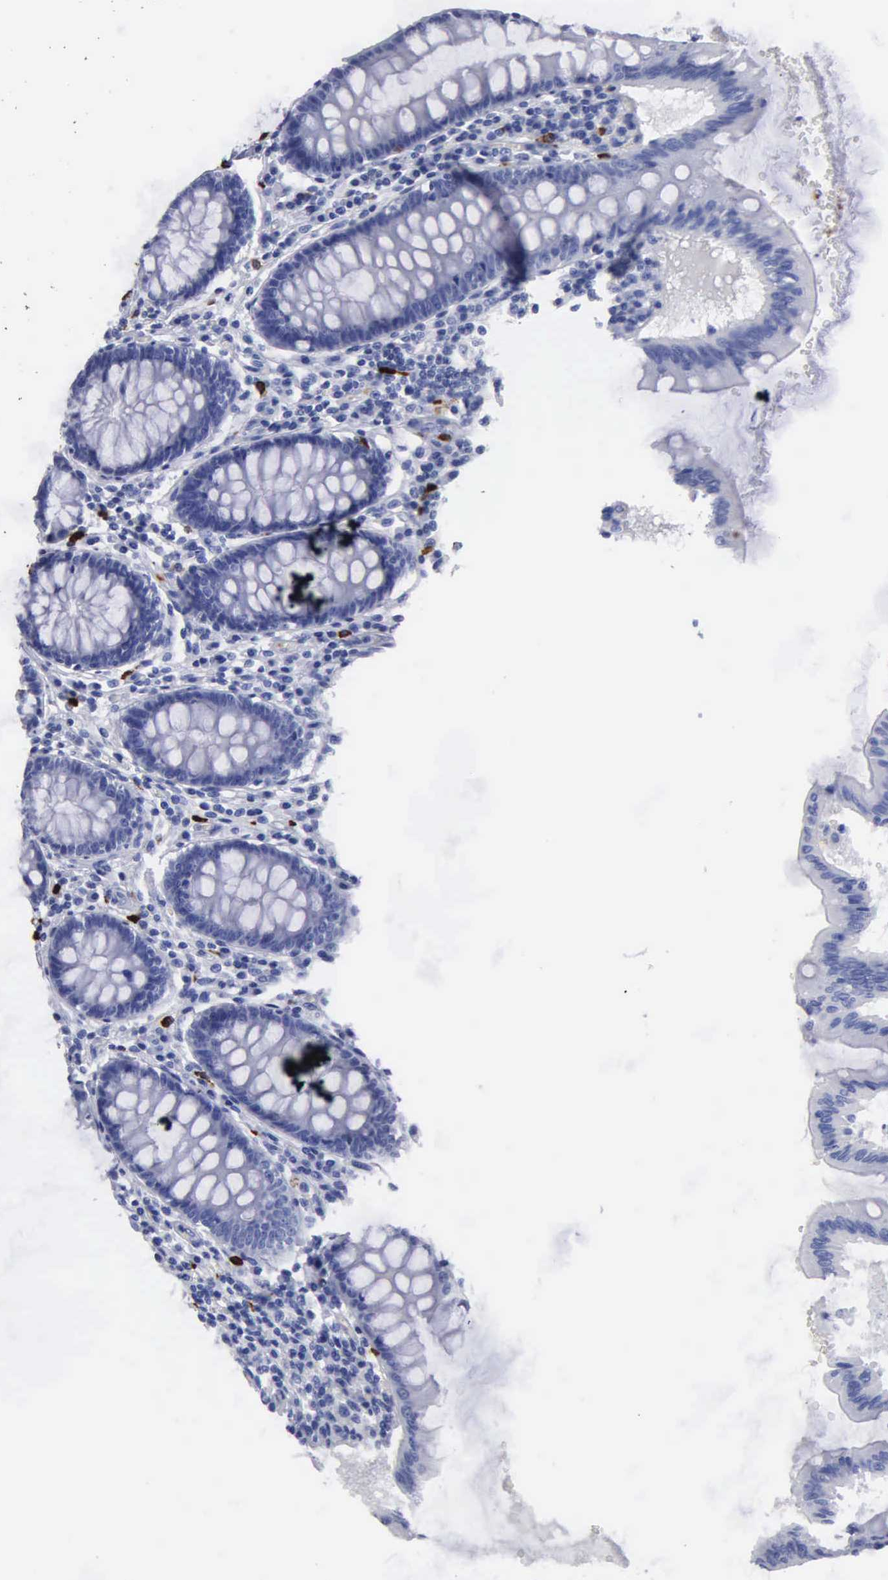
{"staining": {"intensity": "negative", "quantity": "none", "location": "none"}, "tissue": "colon", "cell_type": "Endothelial cells", "image_type": "normal", "snomed": [{"axis": "morphology", "description": "Normal tissue, NOS"}, {"axis": "topography", "description": "Colon"}], "caption": "Image shows no significant protein staining in endothelial cells of normal colon.", "gene": "CTSG", "patient": {"sex": "male", "age": 62}}